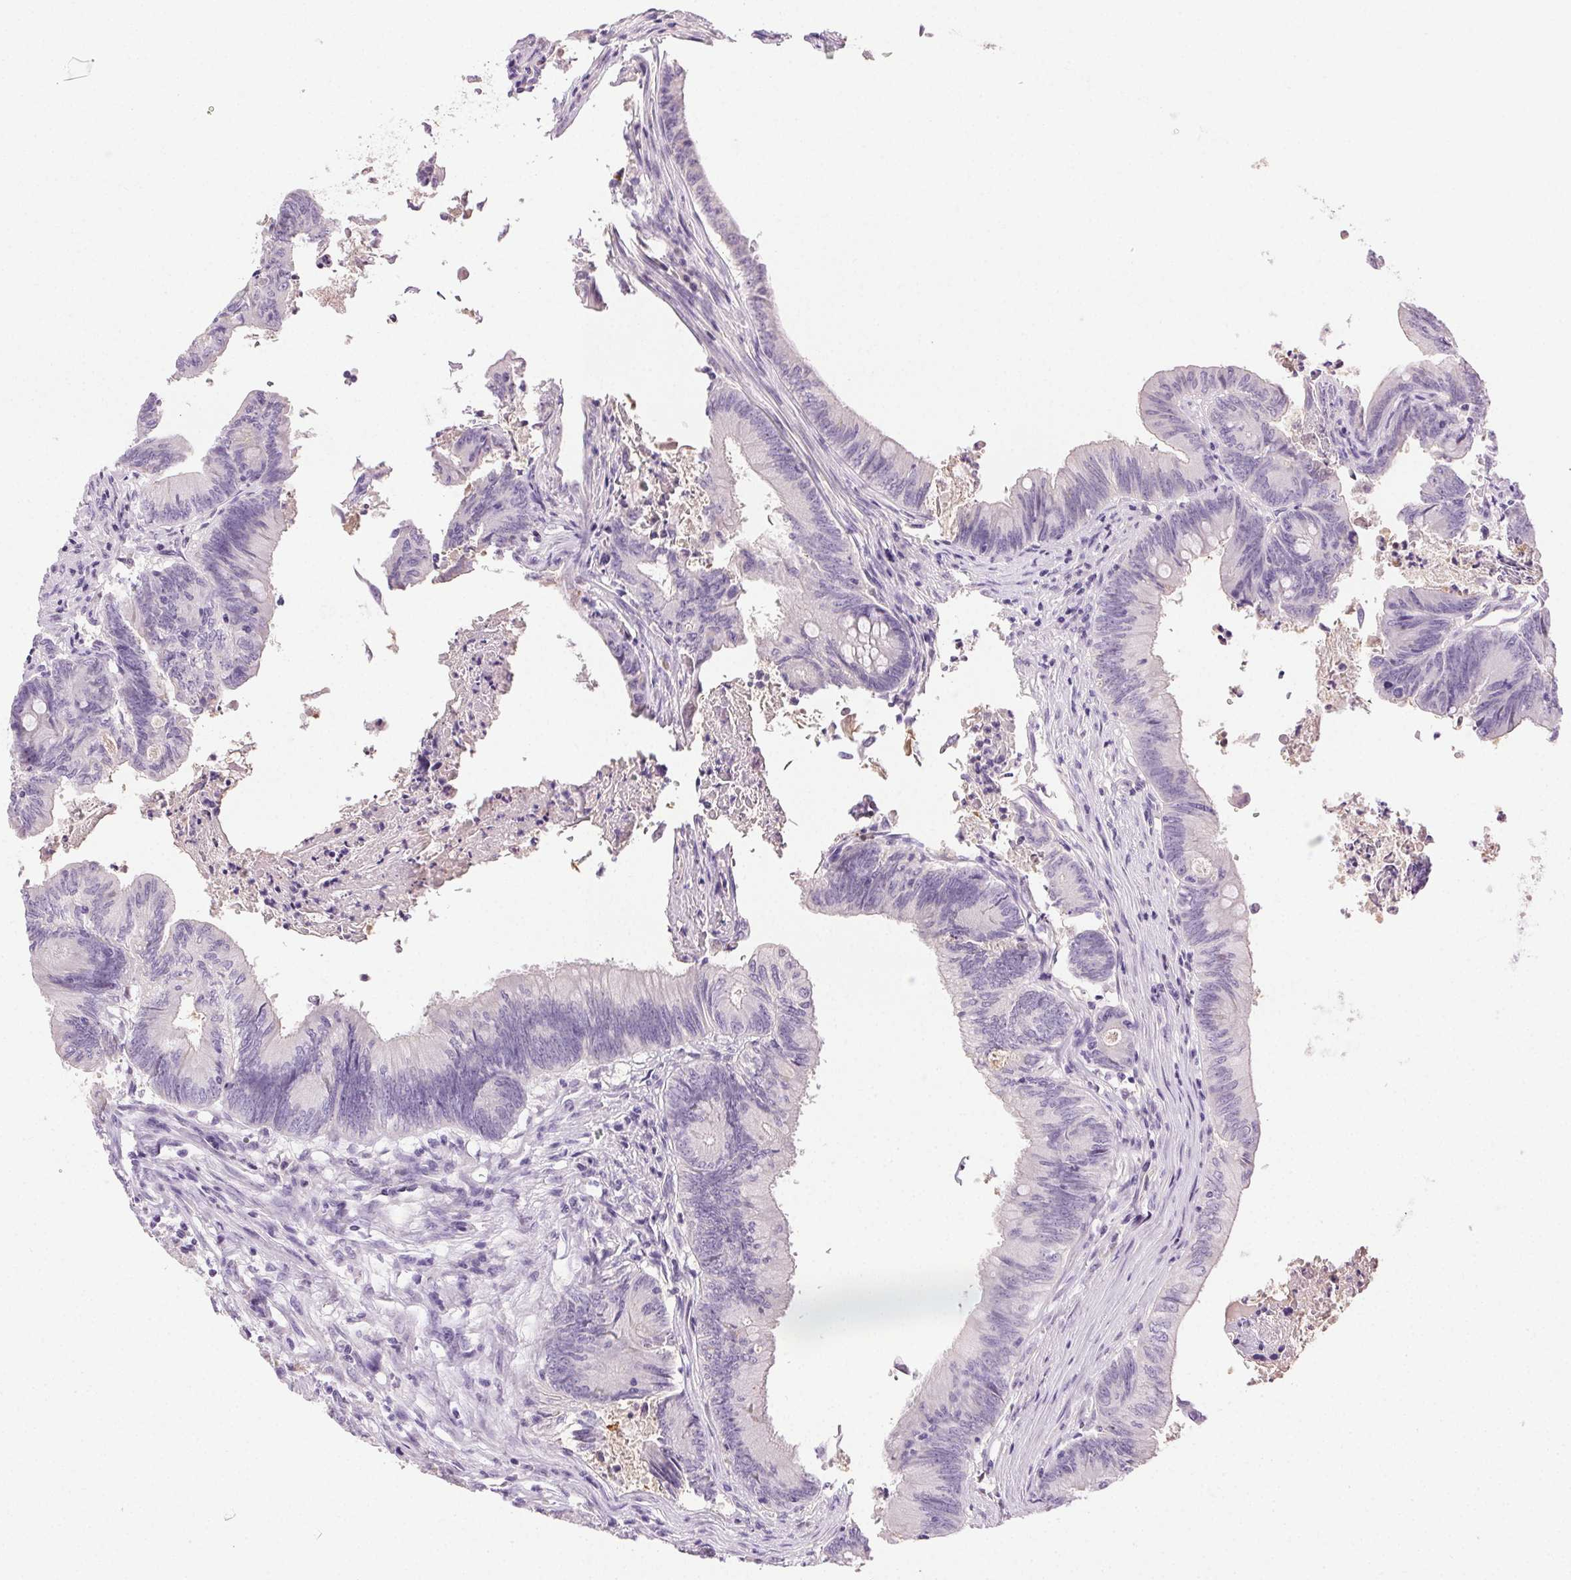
{"staining": {"intensity": "negative", "quantity": "none", "location": "none"}, "tissue": "colorectal cancer", "cell_type": "Tumor cells", "image_type": "cancer", "snomed": [{"axis": "morphology", "description": "Adenocarcinoma, NOS"}, {"axis": "topography", "description": "Colon"}], "caption": "Immunohistochemistry of colorectal adenocarcinoma exhibits no positivity in tumor cells.", "gene": "BPIFB2", "patient": {"sex": "female", "age": 70}}